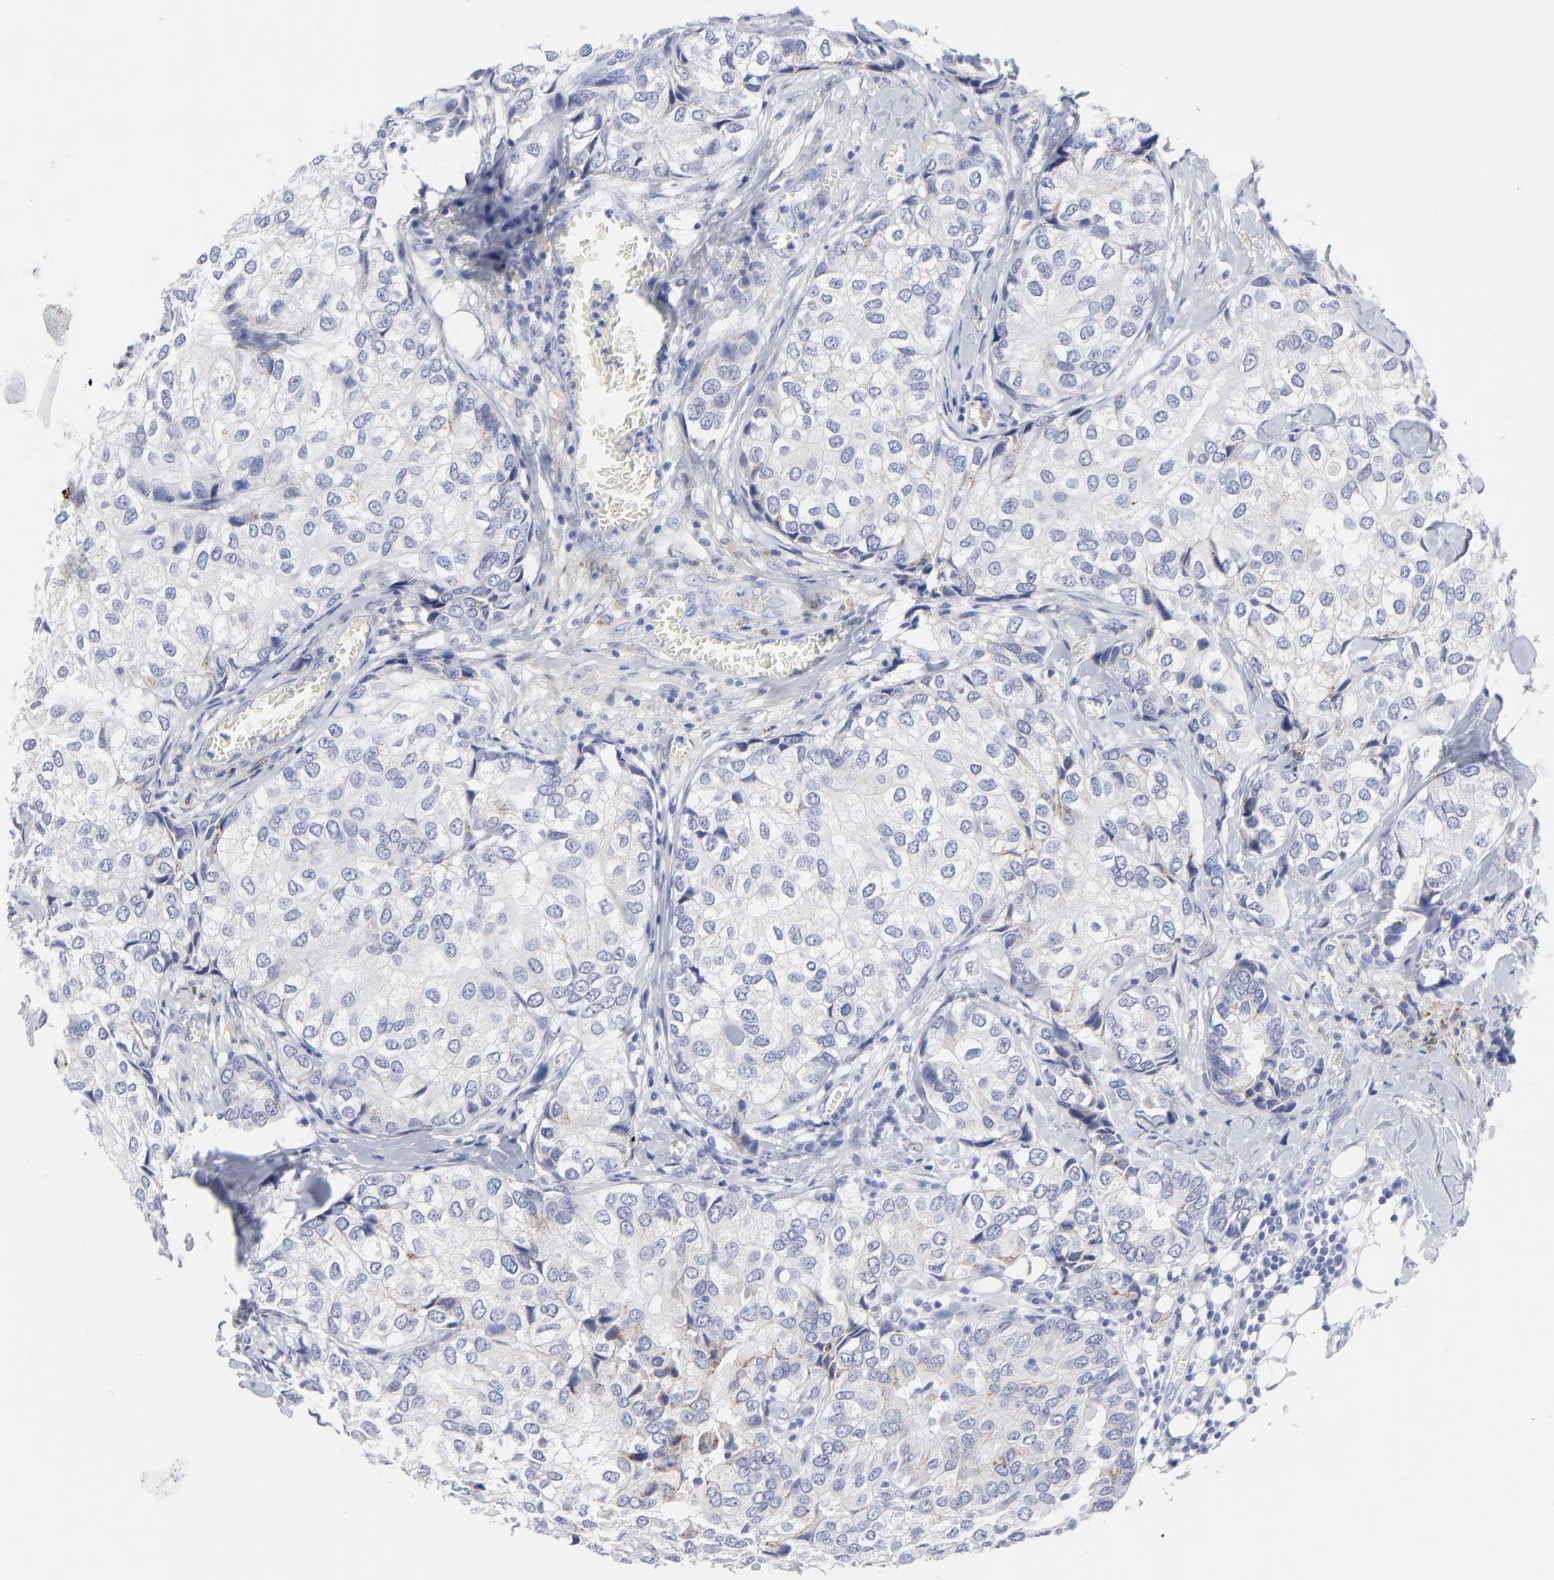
{"staining": {"intensity": "moderate", "quantity": "<25%", "location": "cytoplasmic/membranous"}, "tissue": "breast cancer", "cell_type": "Tumor cells", "image_type": "cancer", "snomed": [{"axis": "morphology", "description": "Duct carcinoma"}, {"axis": "topography", "description": "Breast"}], "caption": "Breast cancer stained with DAB IHC exhibits low levels of moderate cytoplasmic/membranous positivity in approximately <25% of tumor cells.", "gene": "DUSP9", "patient": {"sex": "female", "age": 68}}